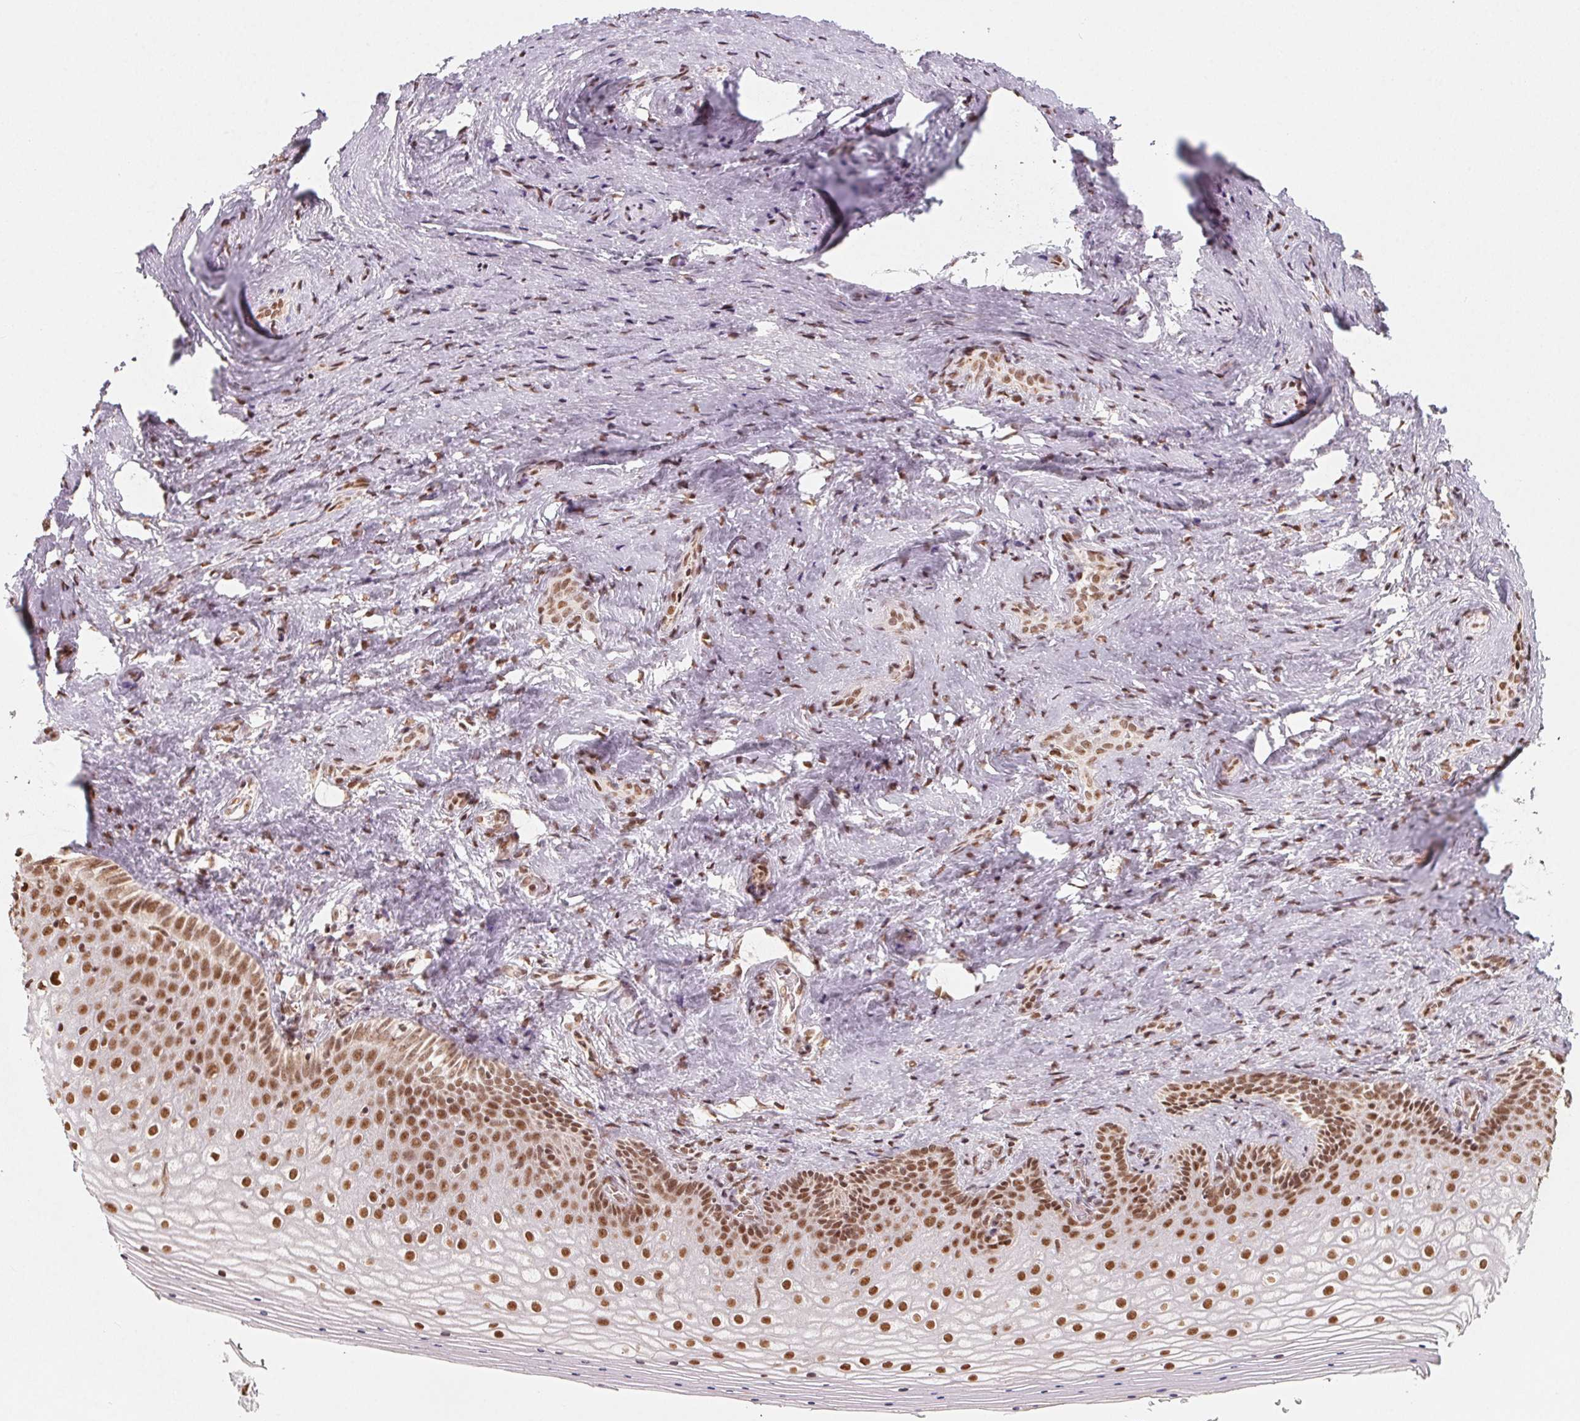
{"staining": {"intensity": "strong", "quantity": ">75%", "location": "nuclear"}, "tissue": "vagina", "cell_type": "Squamous epithelial cells", "image_type": "normal", "snomed": [{"axis": "morphology", "description": "Normal tissue, NOS"}, {"axis": "topography", "description": "Vagina"}], "caption": "Vagina stained with immunohistochemistry (IHC) reveals strong nuclear staining in about >75% of squamous epithelial cells.", "gene": "TOPORS", "patient": {"sex": "female", "age": 42}}